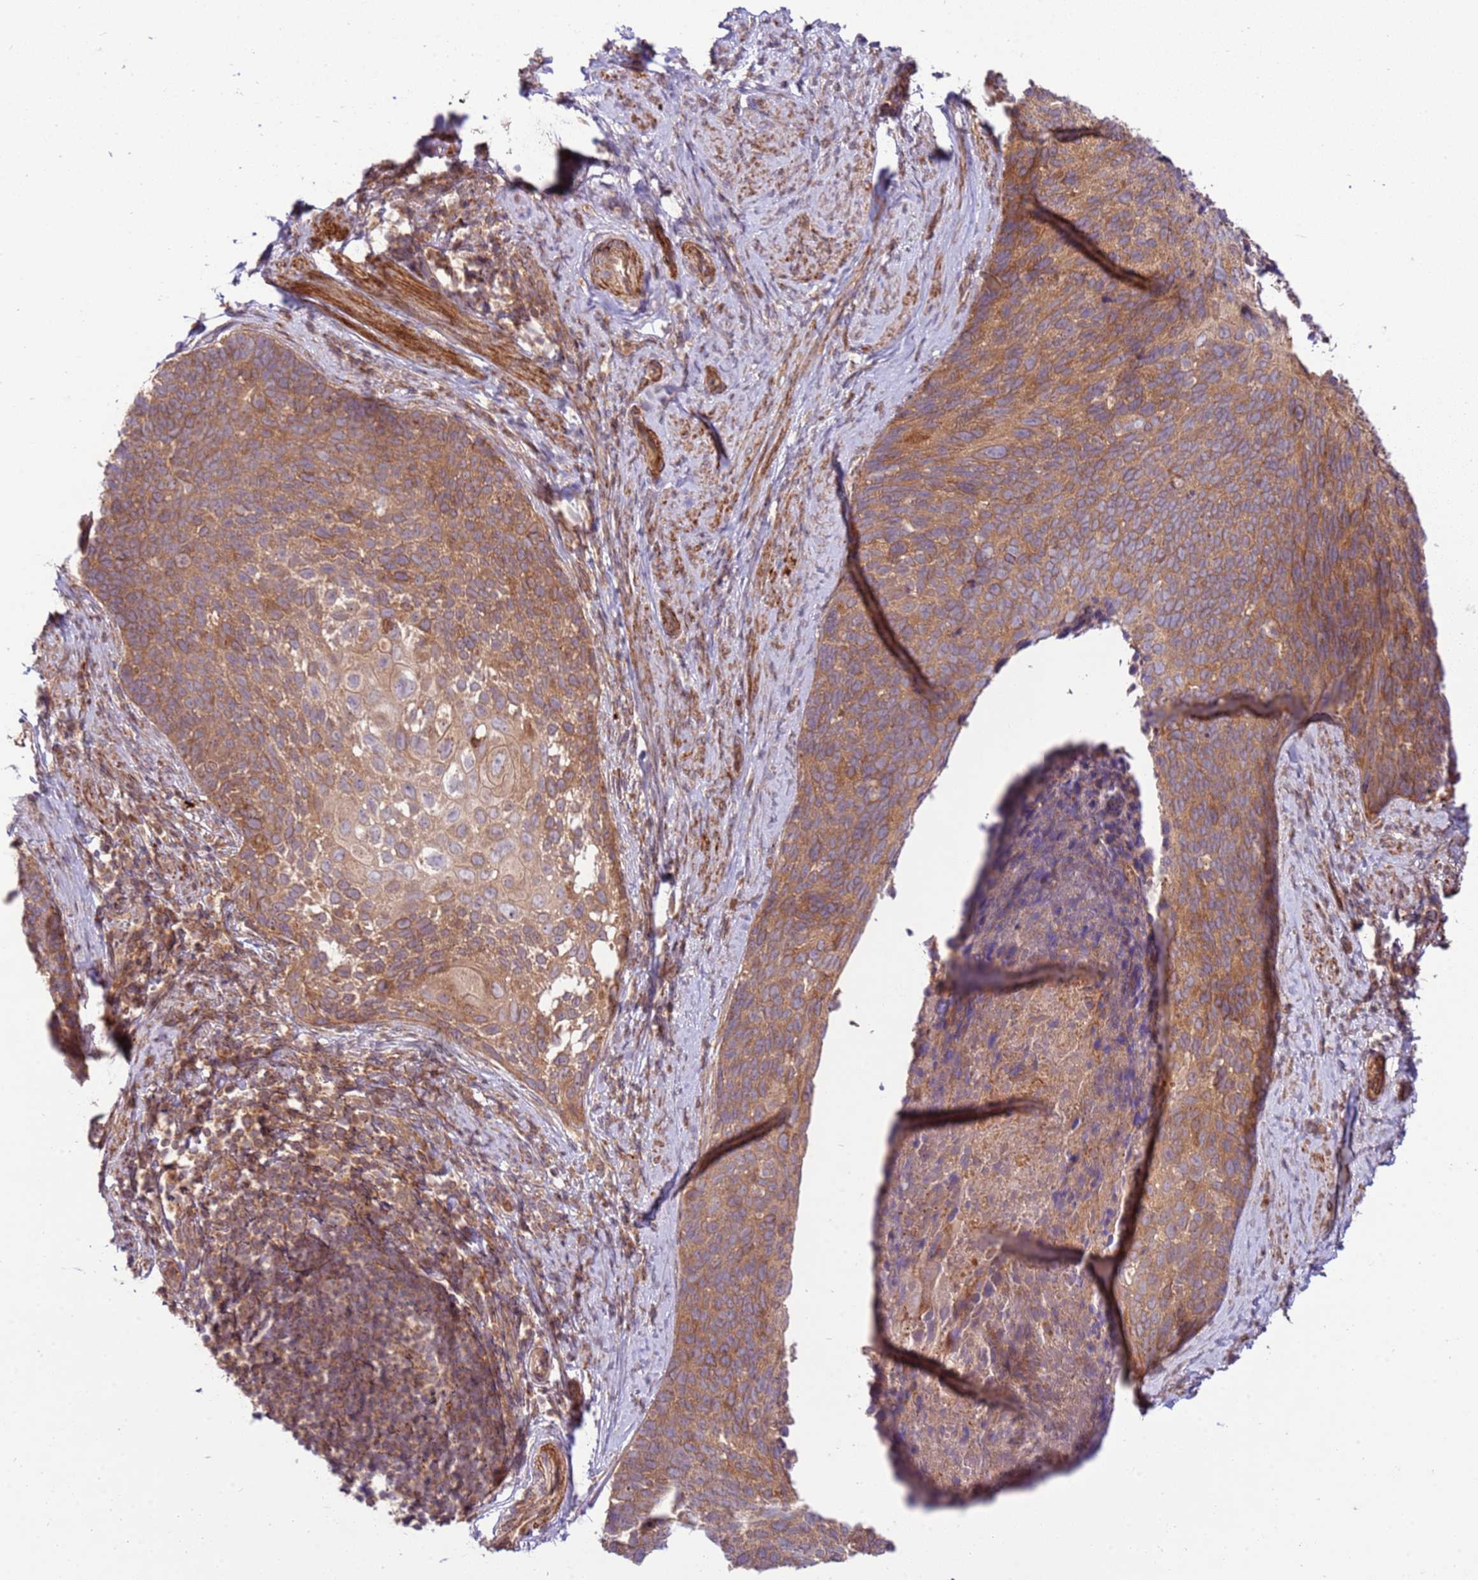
{"staining": {"intensity": "moderate", "quantity": ">75%", "location": "cytoplasmic/membranous"}, "tissue": "cervical cancer", "cell_type": "Tumor cells", "image_type": "cancer", "snomed": [{"axis": "morphology", "description": "Squamous cell carcinoma, NOS"}, {"axis": "topography", "description": "Cervix"}], "caption": "High-power microscopy captured an immunohistochemistry (IHC) photomicrograph of squamous cell carcinoma (cervical), revealing moderate cytoplasmic/membranous positivity in approximately >75% of tumor cells.", "gene": "ZNF624", "patient": {"sex": "female", "age": 80}}